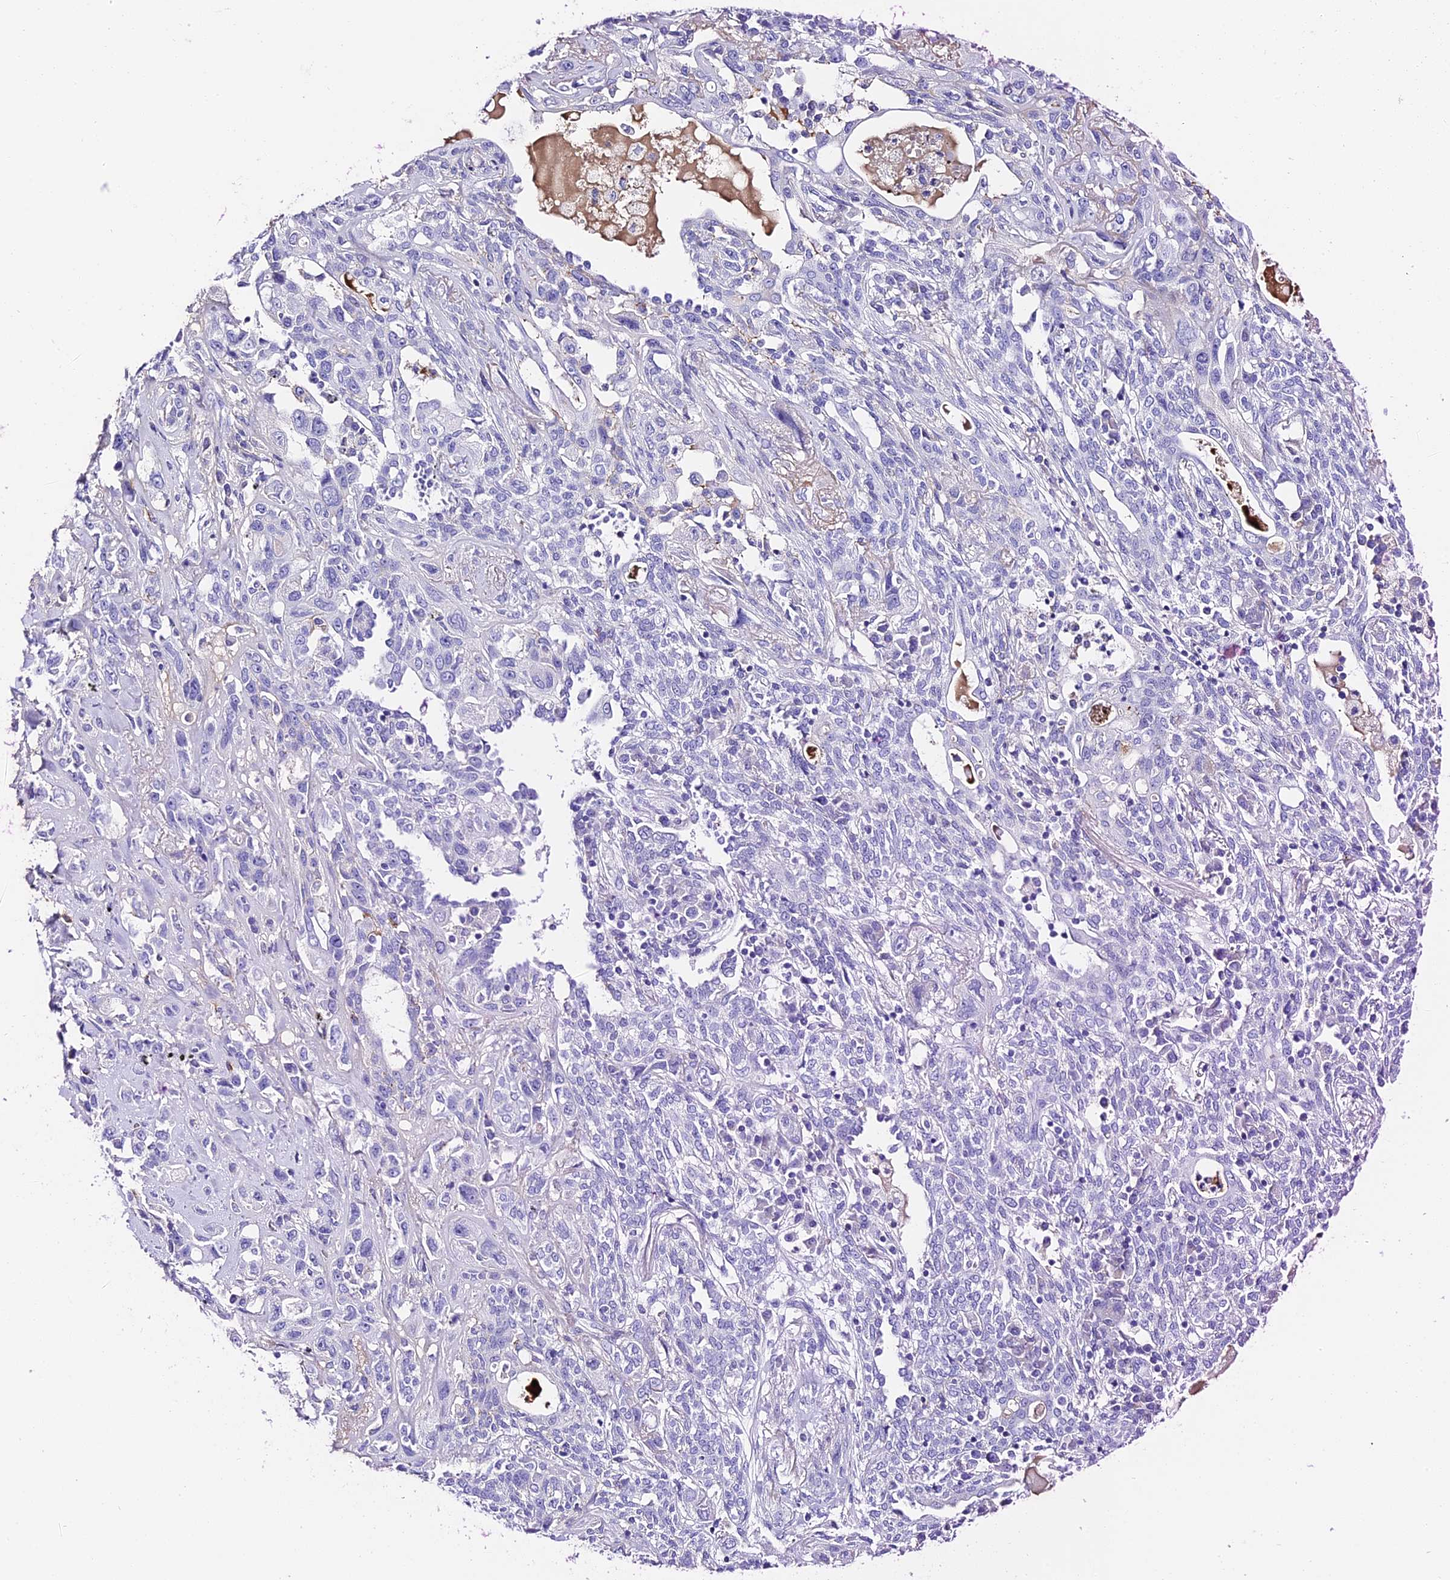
{"staining": {"intensity": "negative", "quantity": "none", "location": "none"}, "tissue": "lung cancer", "cell_type": "Tumor cells", "image_type": "cancer", "snomed": [{"axis": "morphology", "description": "Squamous cell carcinoma, NOS"}, {"axis": "topography", "description": "Lung"}], "caption": "Squamous cell carcinoma (lung) stained for a protein using immunohistochemistry displays no expression tumor cells.", "gene": "C12orf29", "patient": {"sex": "female", "age": 70}}